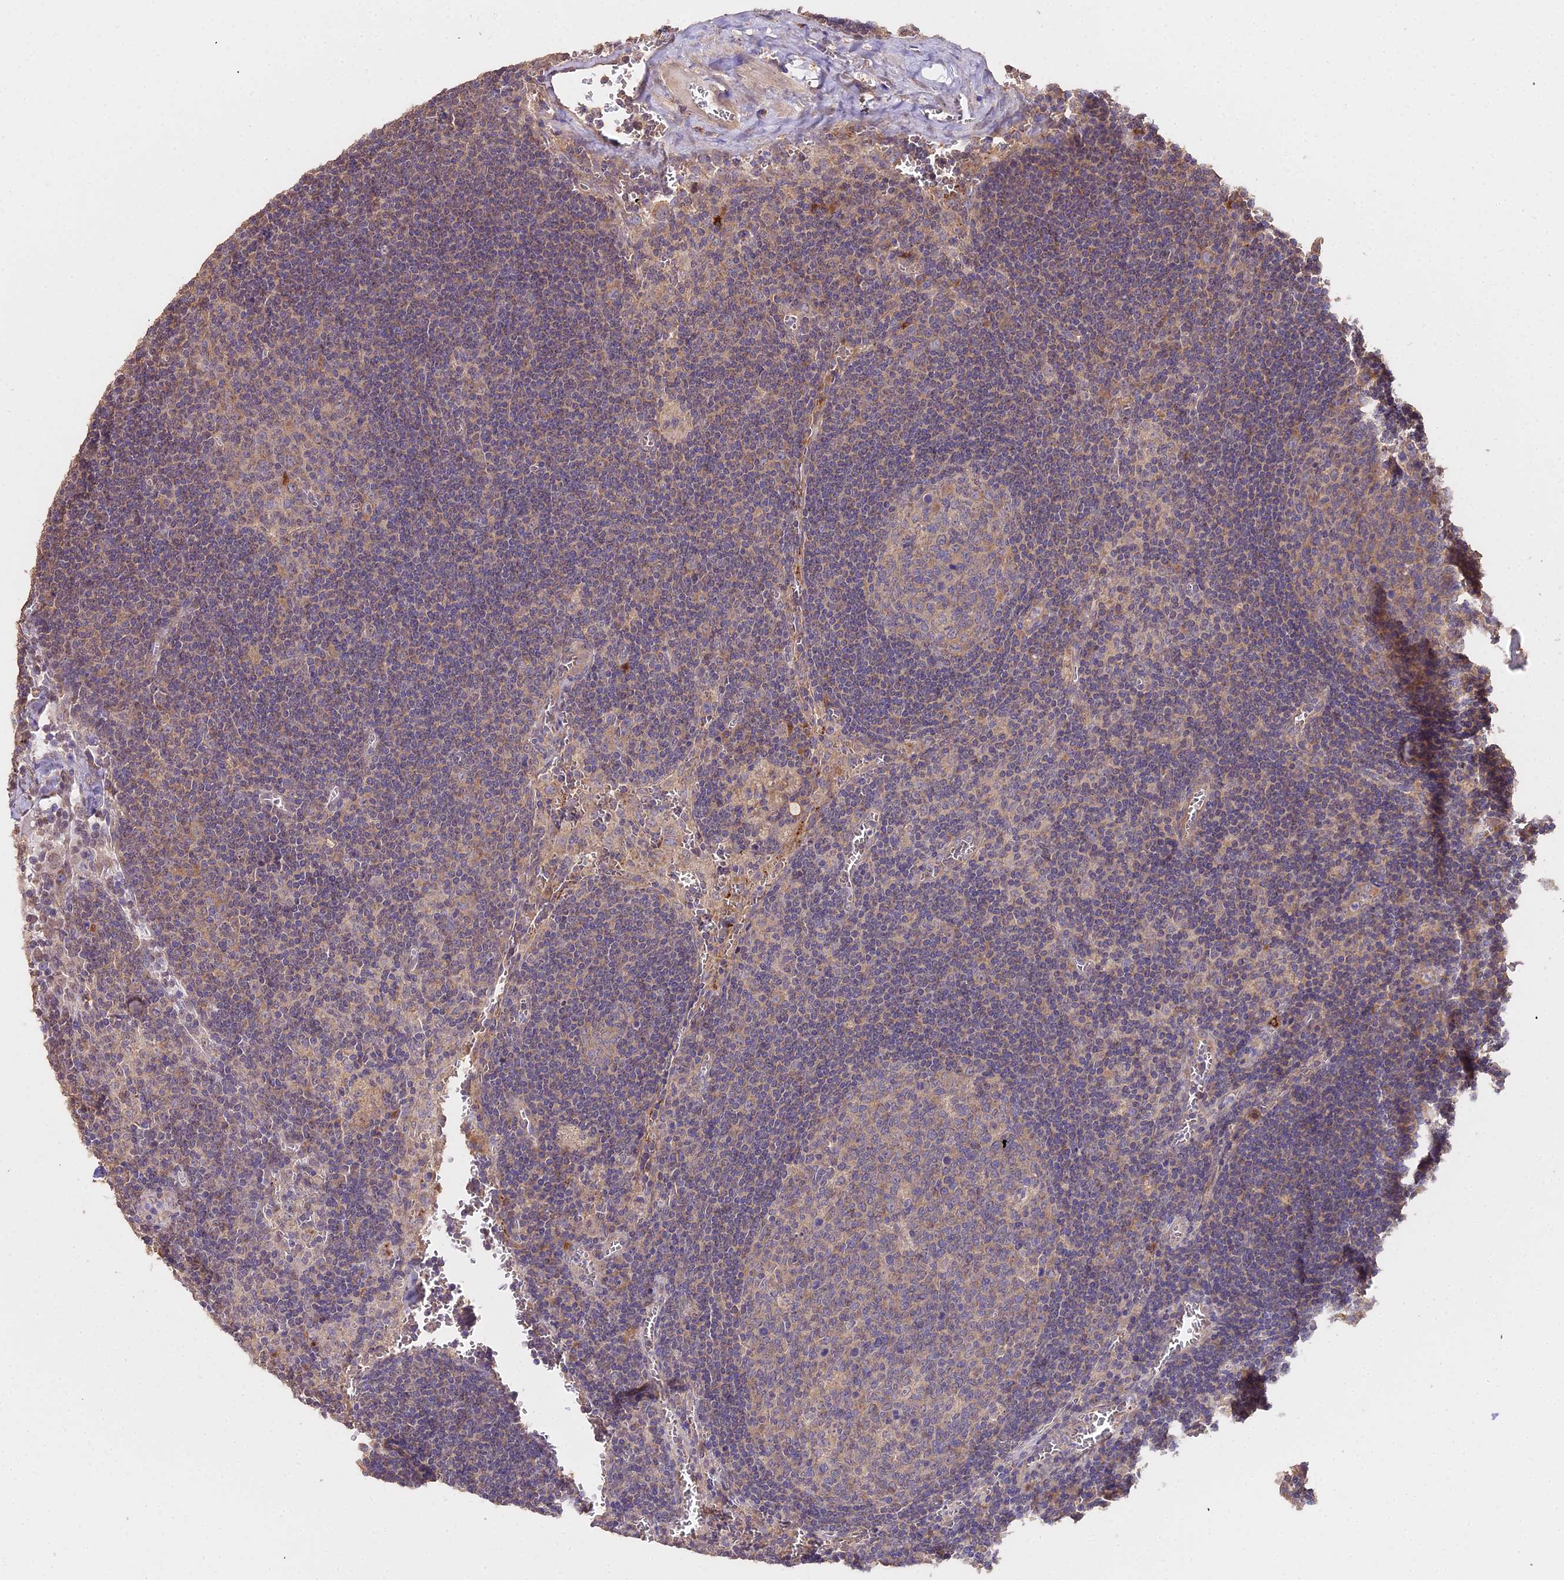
{"staining": {"intensity": "weak", "quantity": "<25%", "location": "cytoplasmic/membranous"}, "tissue": "lymph node", "cell_type": "Germinal center cells", "image_type": "normal", "snomed": [{"axis": "morphology", "description": "Normal tissue, NOS"}, {"axis": "topography", "description": "Lymph node"}], "caption": "Immunohistochemistry of benign lymph node exhibits no staining in germinal center cells. (DAB (3,3'-diaminobenzidine) immunohistochemistry, high magnification).", "gene": "METTL13", "patient": {"sex": "female", "age": 73}}